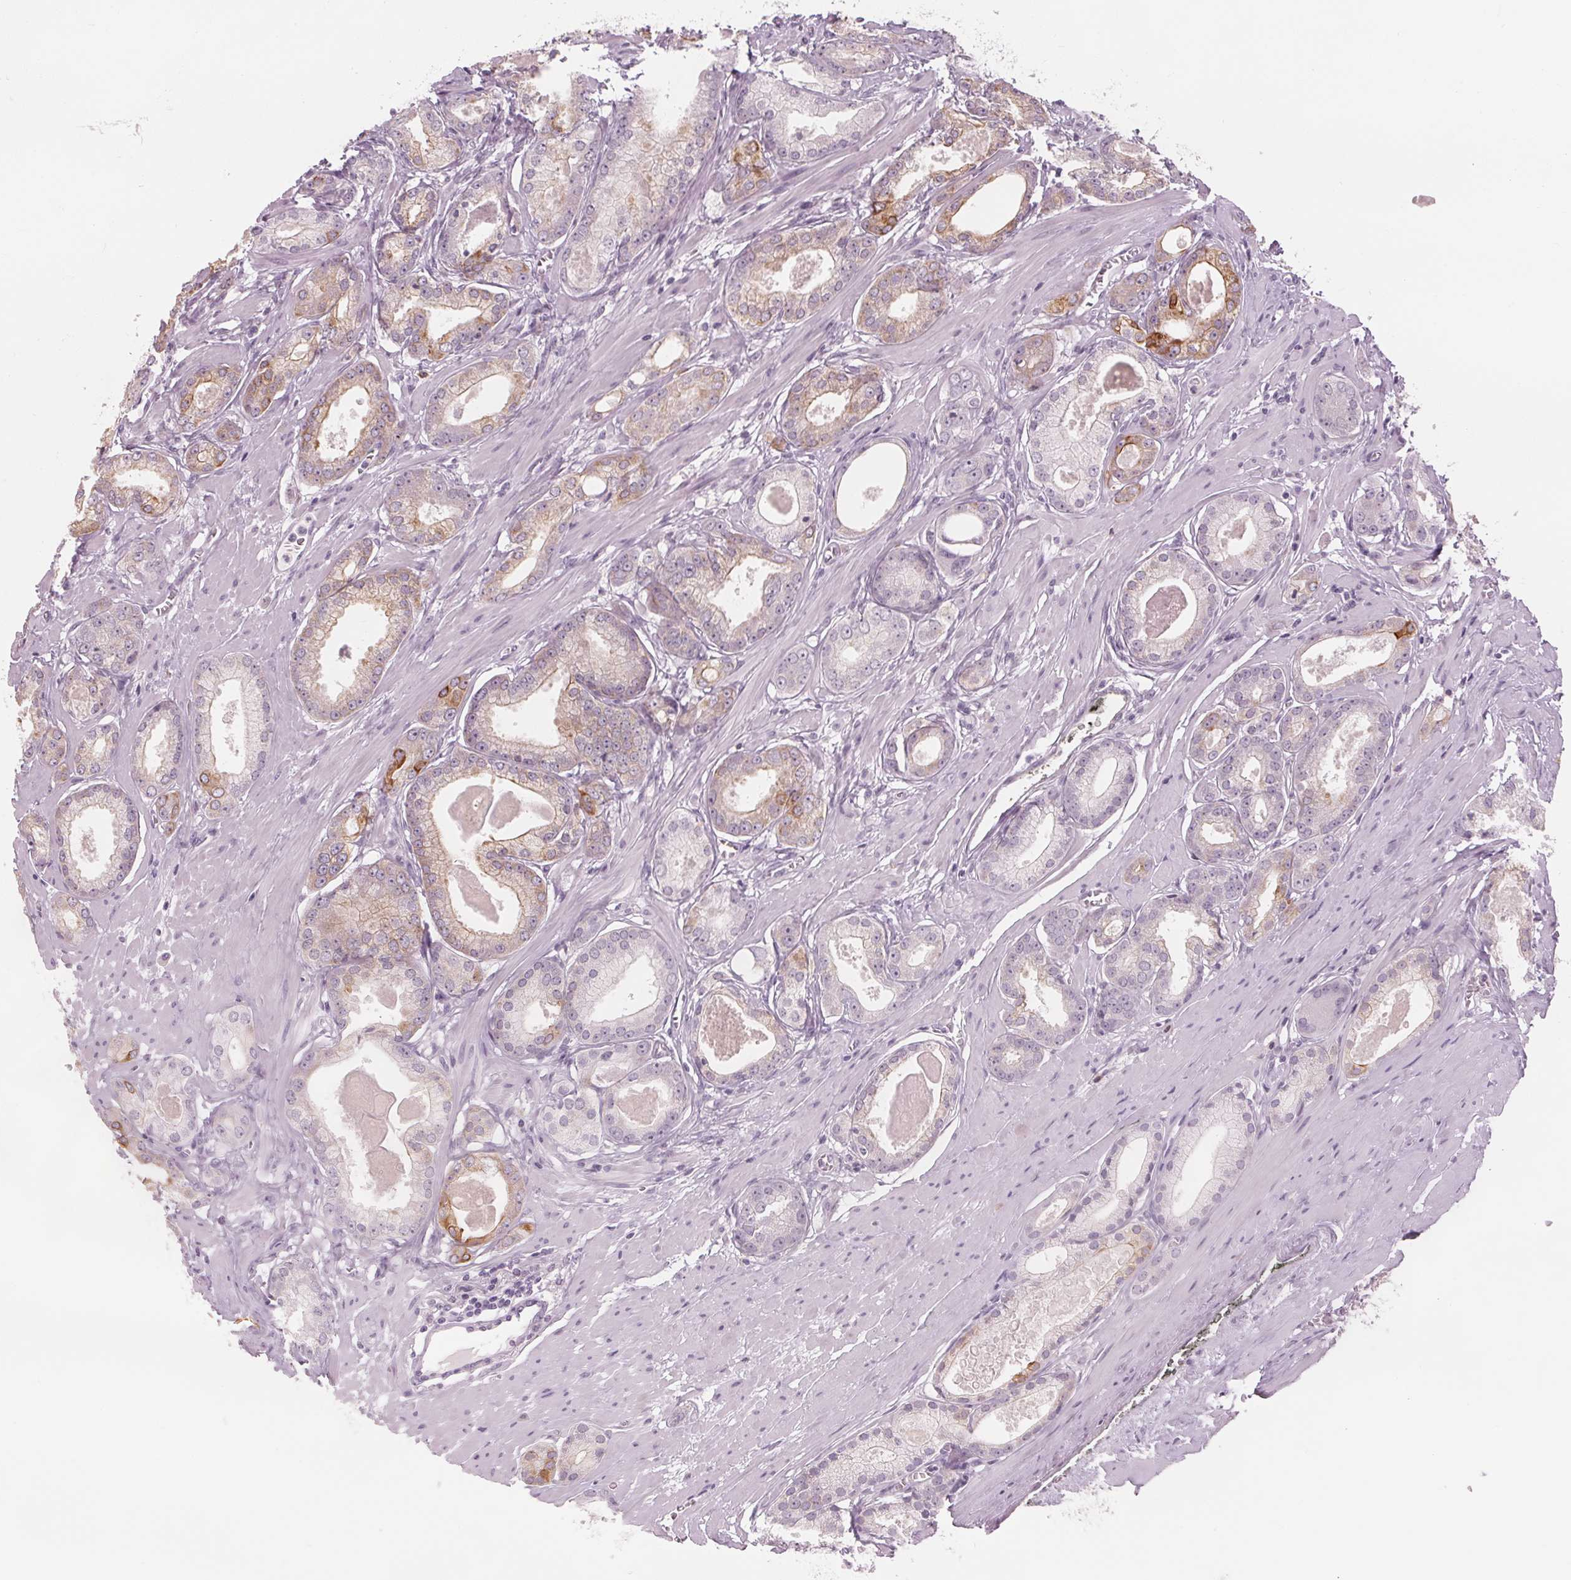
{"staining": {"intensity": "moderate", "quantity": "<25%", "location": "cytoplasmic/membranous"}, "tissue": "prostate cancer", "cell_type": "Tumor cells", "image_type": "cancer", "snomed": [{"axis": "morphology", "description": "Adenocarcinoma, NOS"}, {"axis": "morphology", "description": "Adenocarcinoma, Low grade"}, {"axis": "topography", "description": "Prostate"}], "caption": "Prostate cancer (adenocarcinoma) was stained to show a protein in brown. There is low levels of moderate cytoplasmic/membranous positivity in approximately <25% of tumor cells. The staining was performed using DAB, with brown indicating positive protein expression. Nuclei are stained blue with hematoxylin.", "gene": "SCTR", "patient": {"sex": "male", "age": 64}}